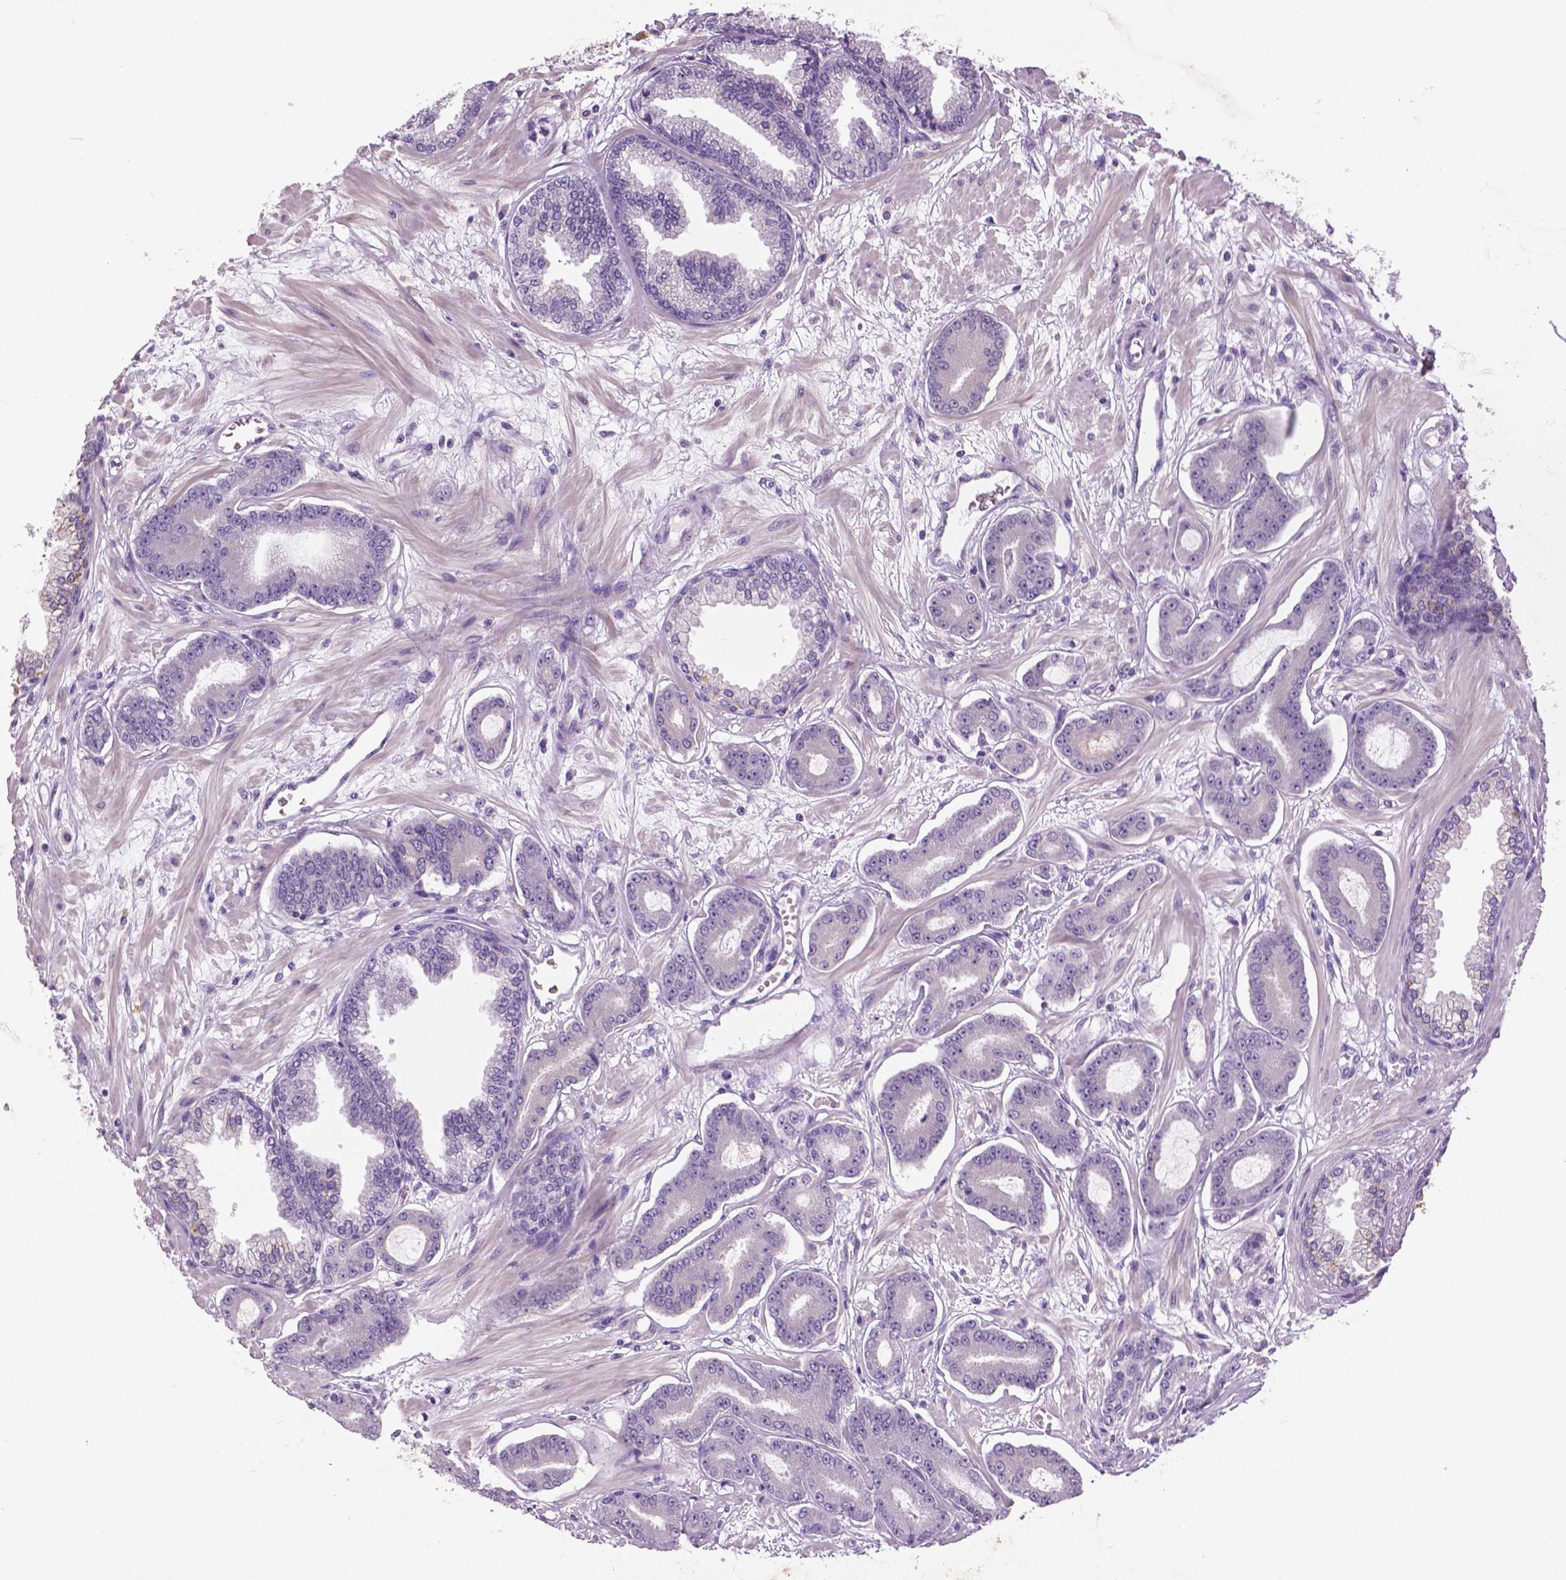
{"staining": {"intensity": "negative", "quantity": "none", "location": "none"}, "tissue": "prostate cancer", "cell_type": "Tumor cells", "image_type": "cancer", "snomed": [{"axis": "morphology", "description": "Adenocarcinoma, Low grade"}, {"axis": "topography", "description": "Prostate"}], "caption": "Immunohistochemical staining of prostate cancer demonstrates no significant staining in tumor cells.", "gene": "DNAH12", "patient": {"sex": "male", "age": 64}}